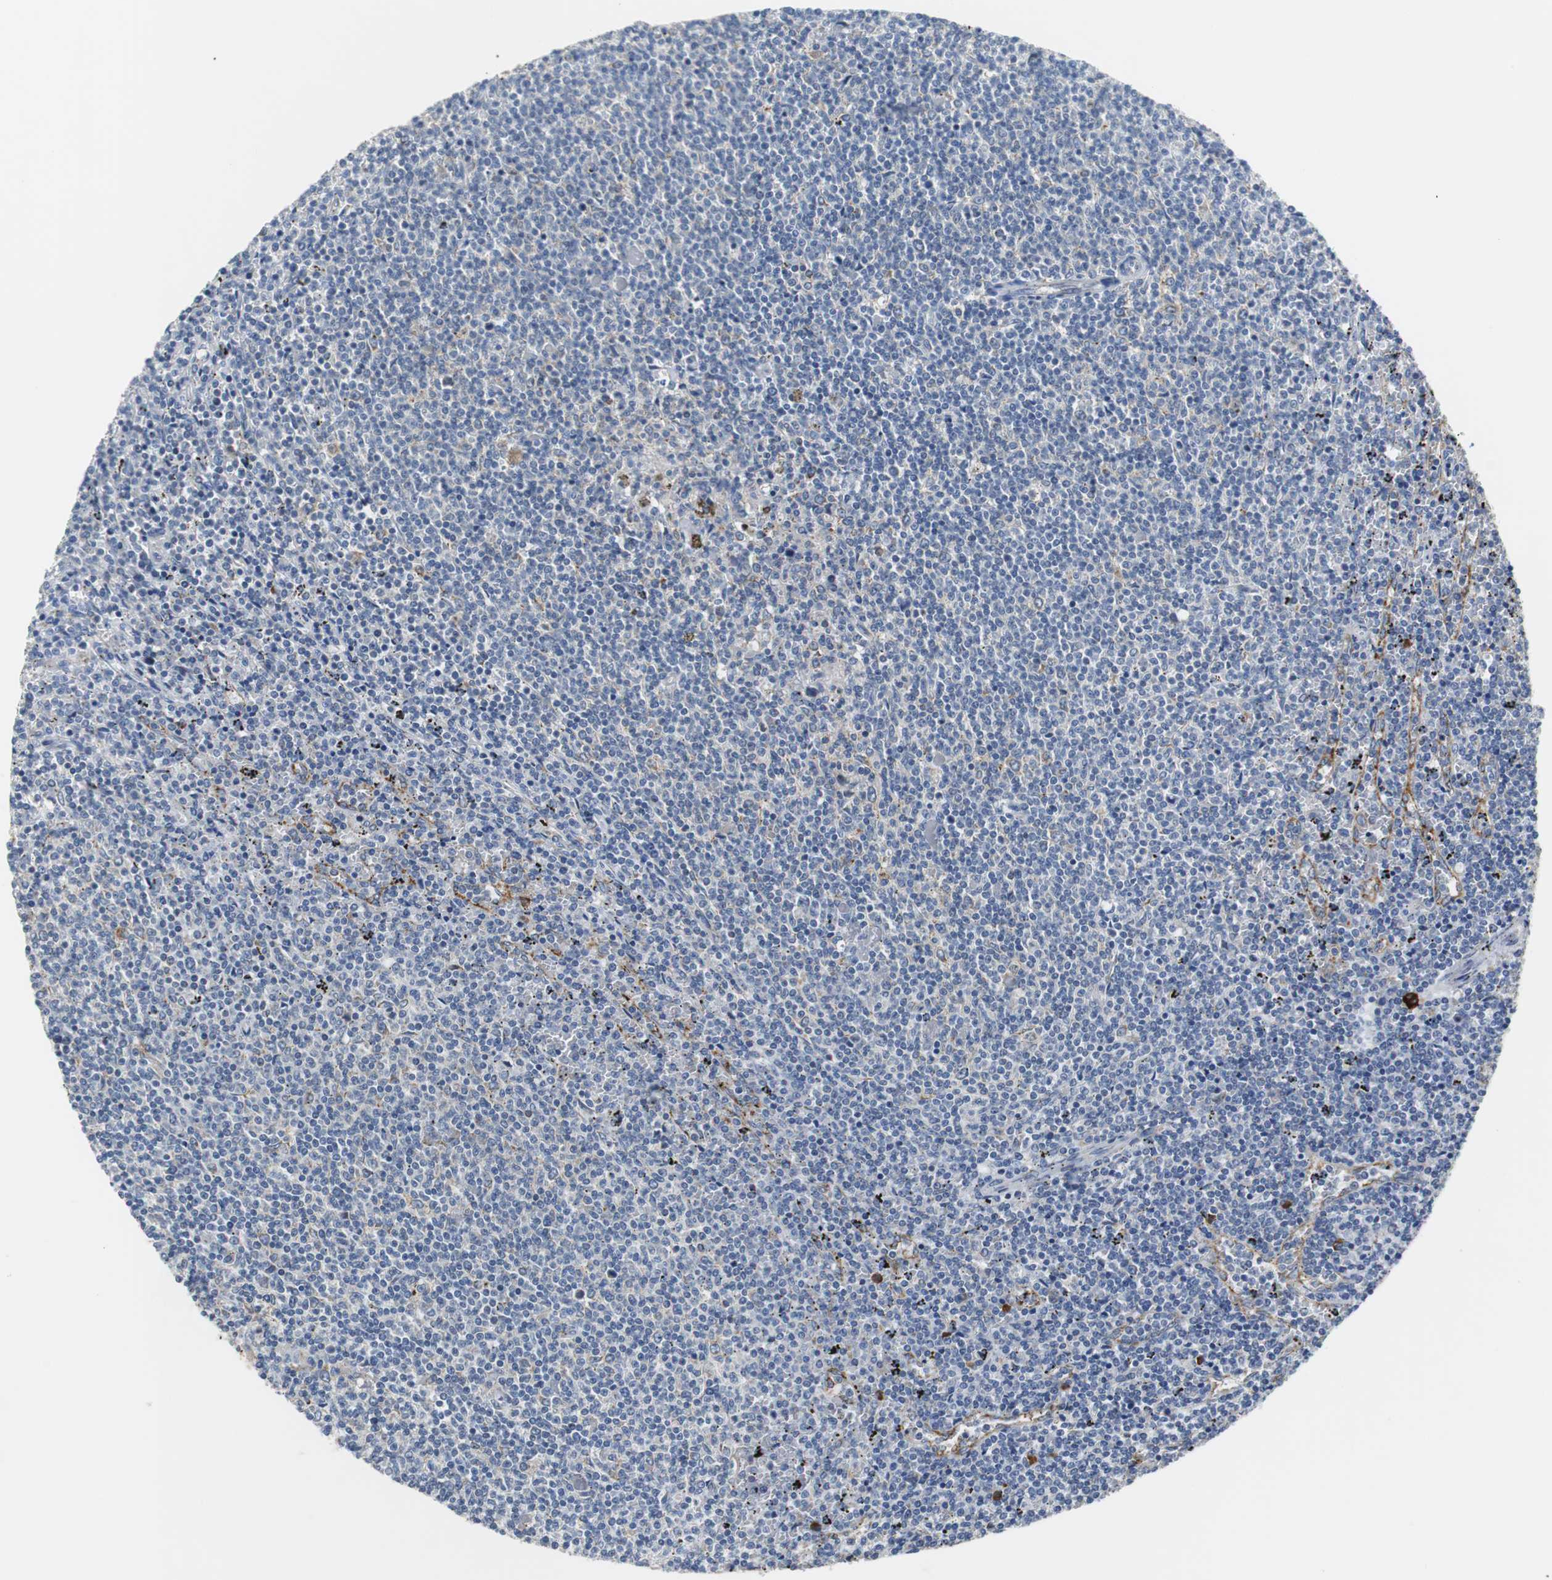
{"staining": {"intensity": "negative", "quantity": "none", "location": "none"}, "tissue": "lymphoma", "cell_type": "Tumor cells", "image_type": "cancer", "snomed": [{"axis": "morphology", "description": "Malignant lymphoma, non-Hodgkin's type, Low grade"}, {"axis": "topography", "description": "Spleen"}], "caption": "DAB (3,3'-diaminobenzidine) immunohistochemical staining of lymphoma exhibits no significant positivity in tumor cells.", "gene": "PDIA4", "patient": {"sex": "female", "age": 50}}